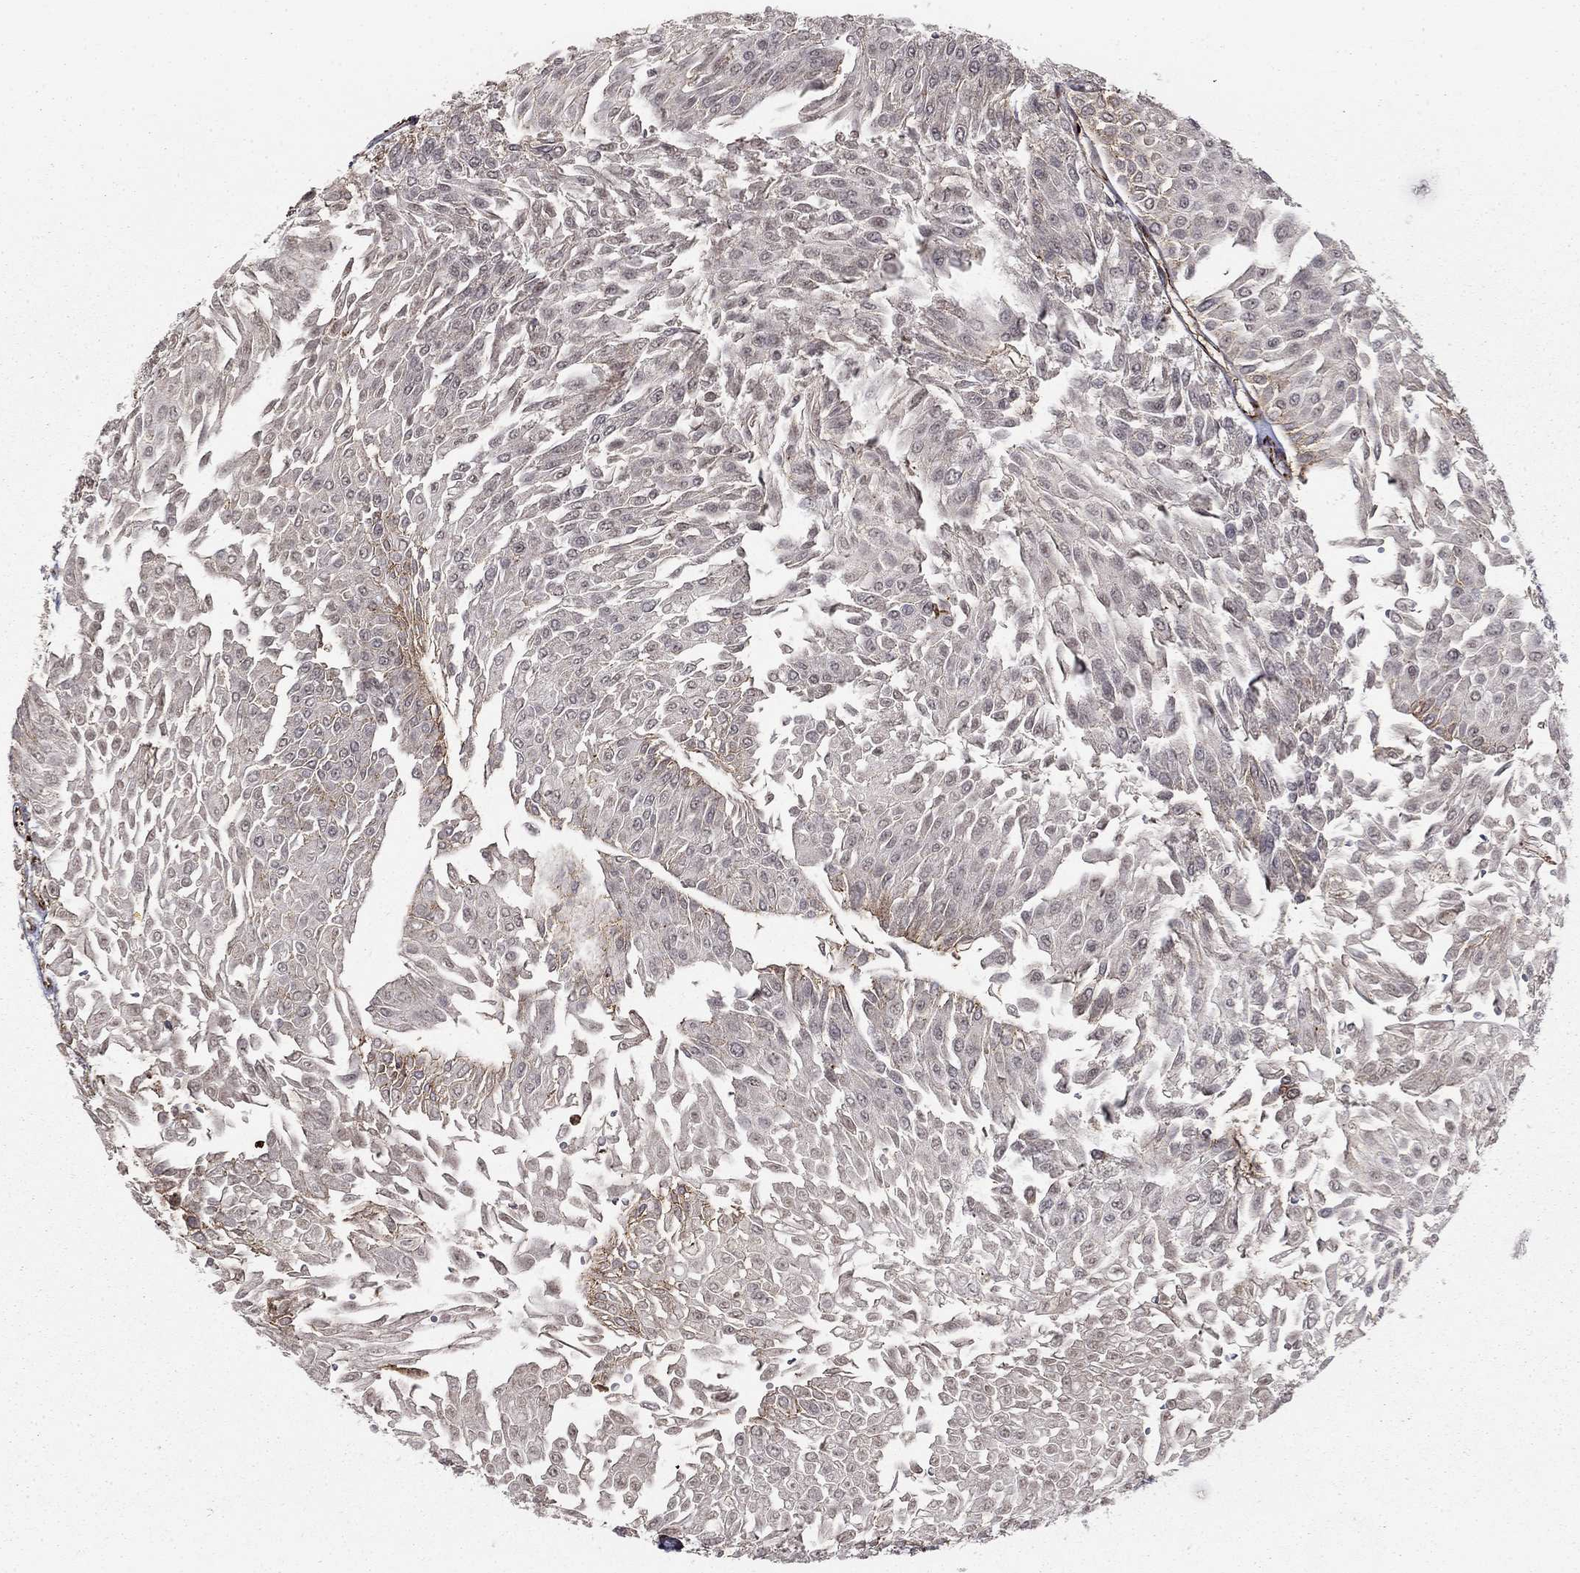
{"staining": {"intensity": "strong", "quantity": "<25%", "location": "cytoplasmic/membranous"}, "tissue": "urothelial cancer", "cell_type": "Tumor cells", "image_type": "cancer", "snomed": [{"axis": "morphology", "description": "Urothelial carcinoma, Low grade"}, {"axis": "topography", "description": "Urinary bladder"}], "caption": "The photomicrograph demonstrates staining of urothelial carcinoma (low-grade), revealing strong cytoplasmic/membranous protein positivity (brown color) within tumor cells.", "gene": "ADM", "patient": {"sex": "male", "age": 67}}